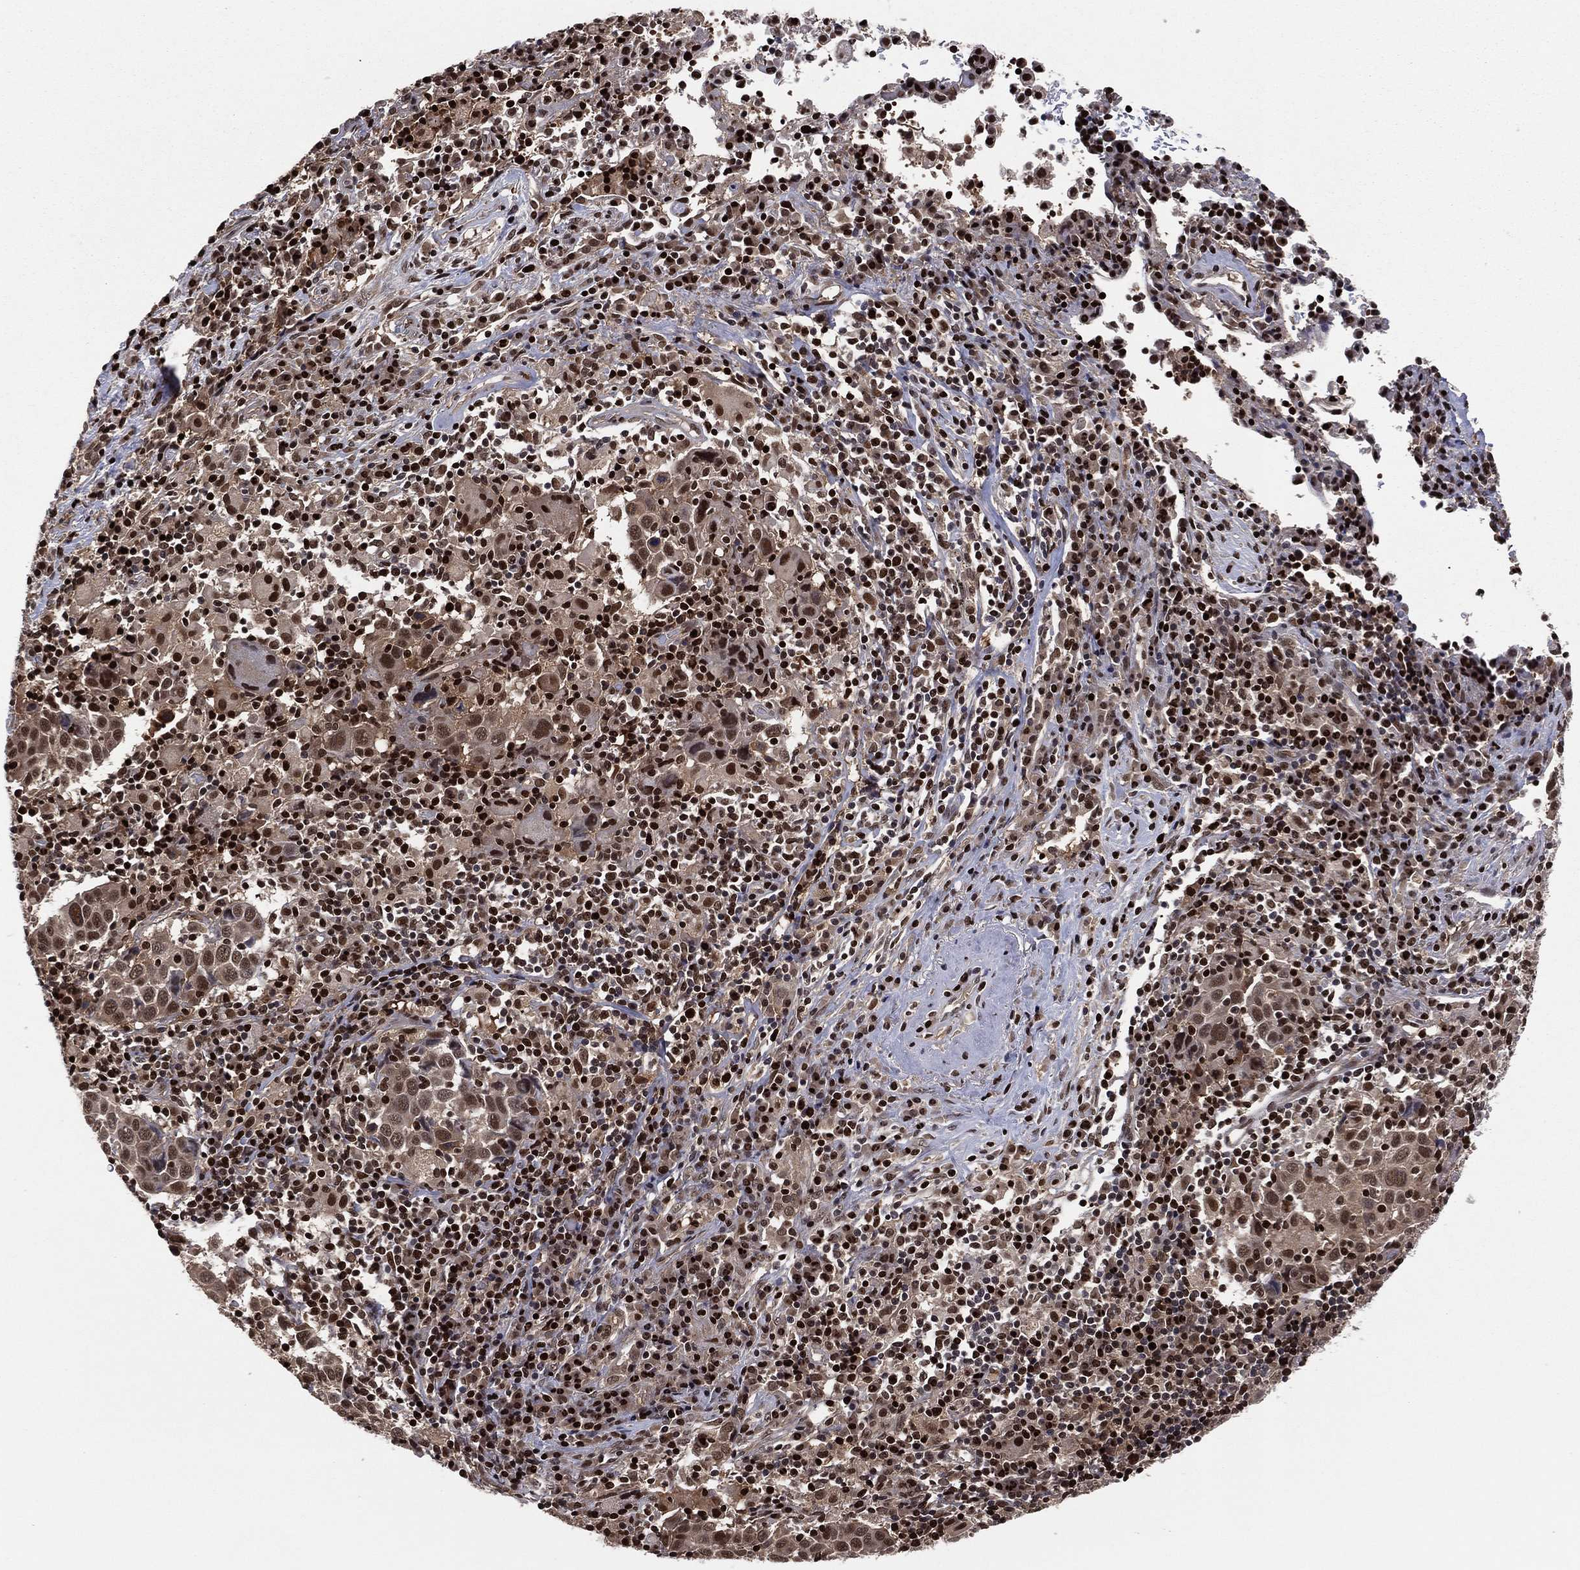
{"staining": {"intensity": "strong", "quantity": "25%-75%", "location": "cytoplasmic/membranous,nuclear"}, "tissue": "lung cancer", "cell_type": "Tumor cells", "image_type": "cancer", "snomed": [{"axis": "morphology", "description": "Squamous cell carcinoma, NOS"}, {"axis": "topography", "description": "Lung"}], "caption": "A micrograph of human lung cancer stained for a protein shows strong cytoplasmic/membranous and nuclear brown staining in tumor cells. Using DAB (3,3'-diaminobenzidine) (brown) and hematoxylin (blue) stains, captured at high magnification using brightfield microscopy.", "gene": "PSMA1", "patient": {"sex": "male", "age": 57}}